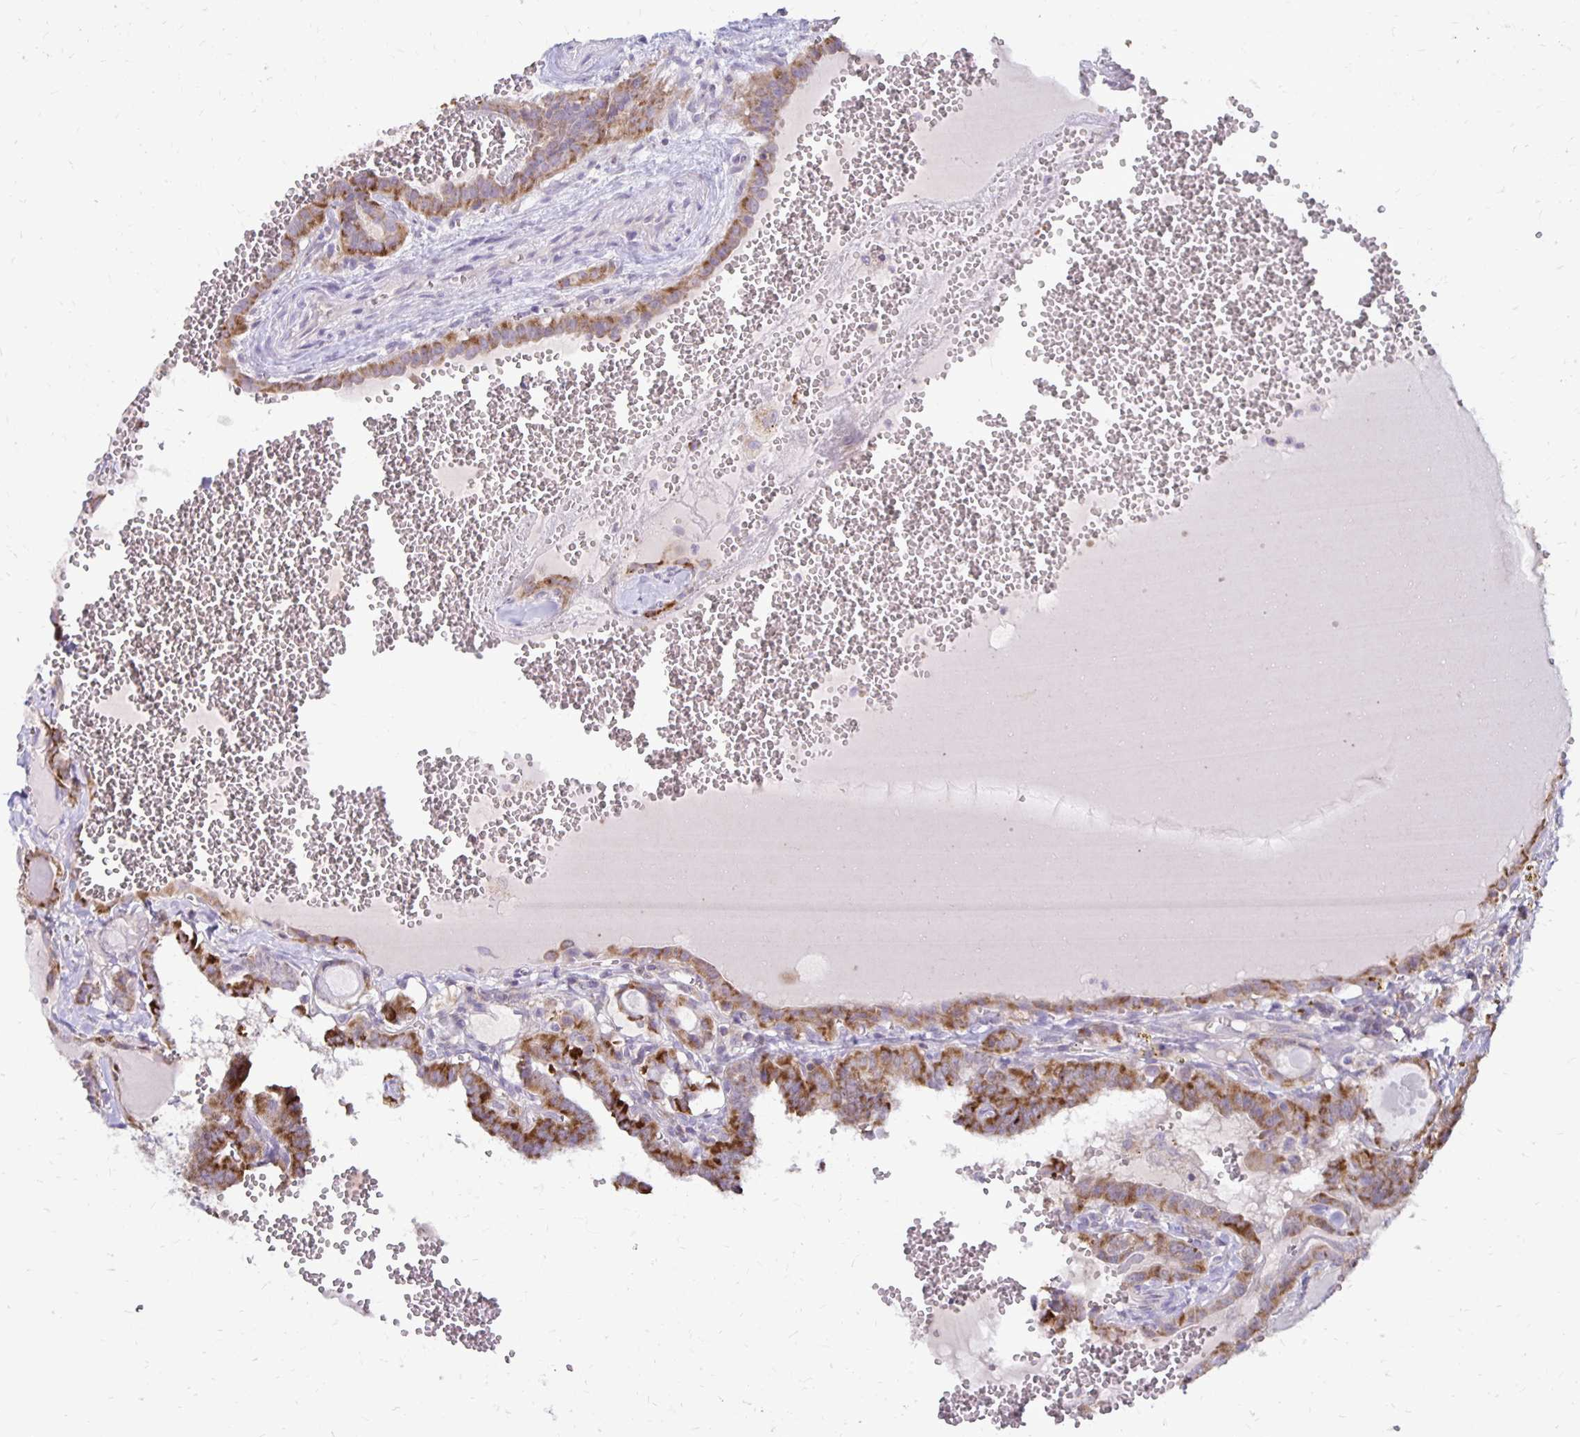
{"staining": {"intensity": "strong", "quantity": ">75%", "location": "cytoplasmic/membranous"}, "tissue": "thyroid cancer", "cell_type": "Tumor cells", "image_type": "cancer", "snomed": [{"axis": "morphology", "description": "Papillary adenocarcinoma, NOS"}, {"axis": "topography", "description": "Thyroid gland"}], "caption": "Immunohistochemical staining of thyroid papillary adenocarcinoma displays strong cytoplasmic/membranous protein positivity in about >75% of tumor cells.", "gene": "IER3", "patient": {"sex": "female", "age": 21}}